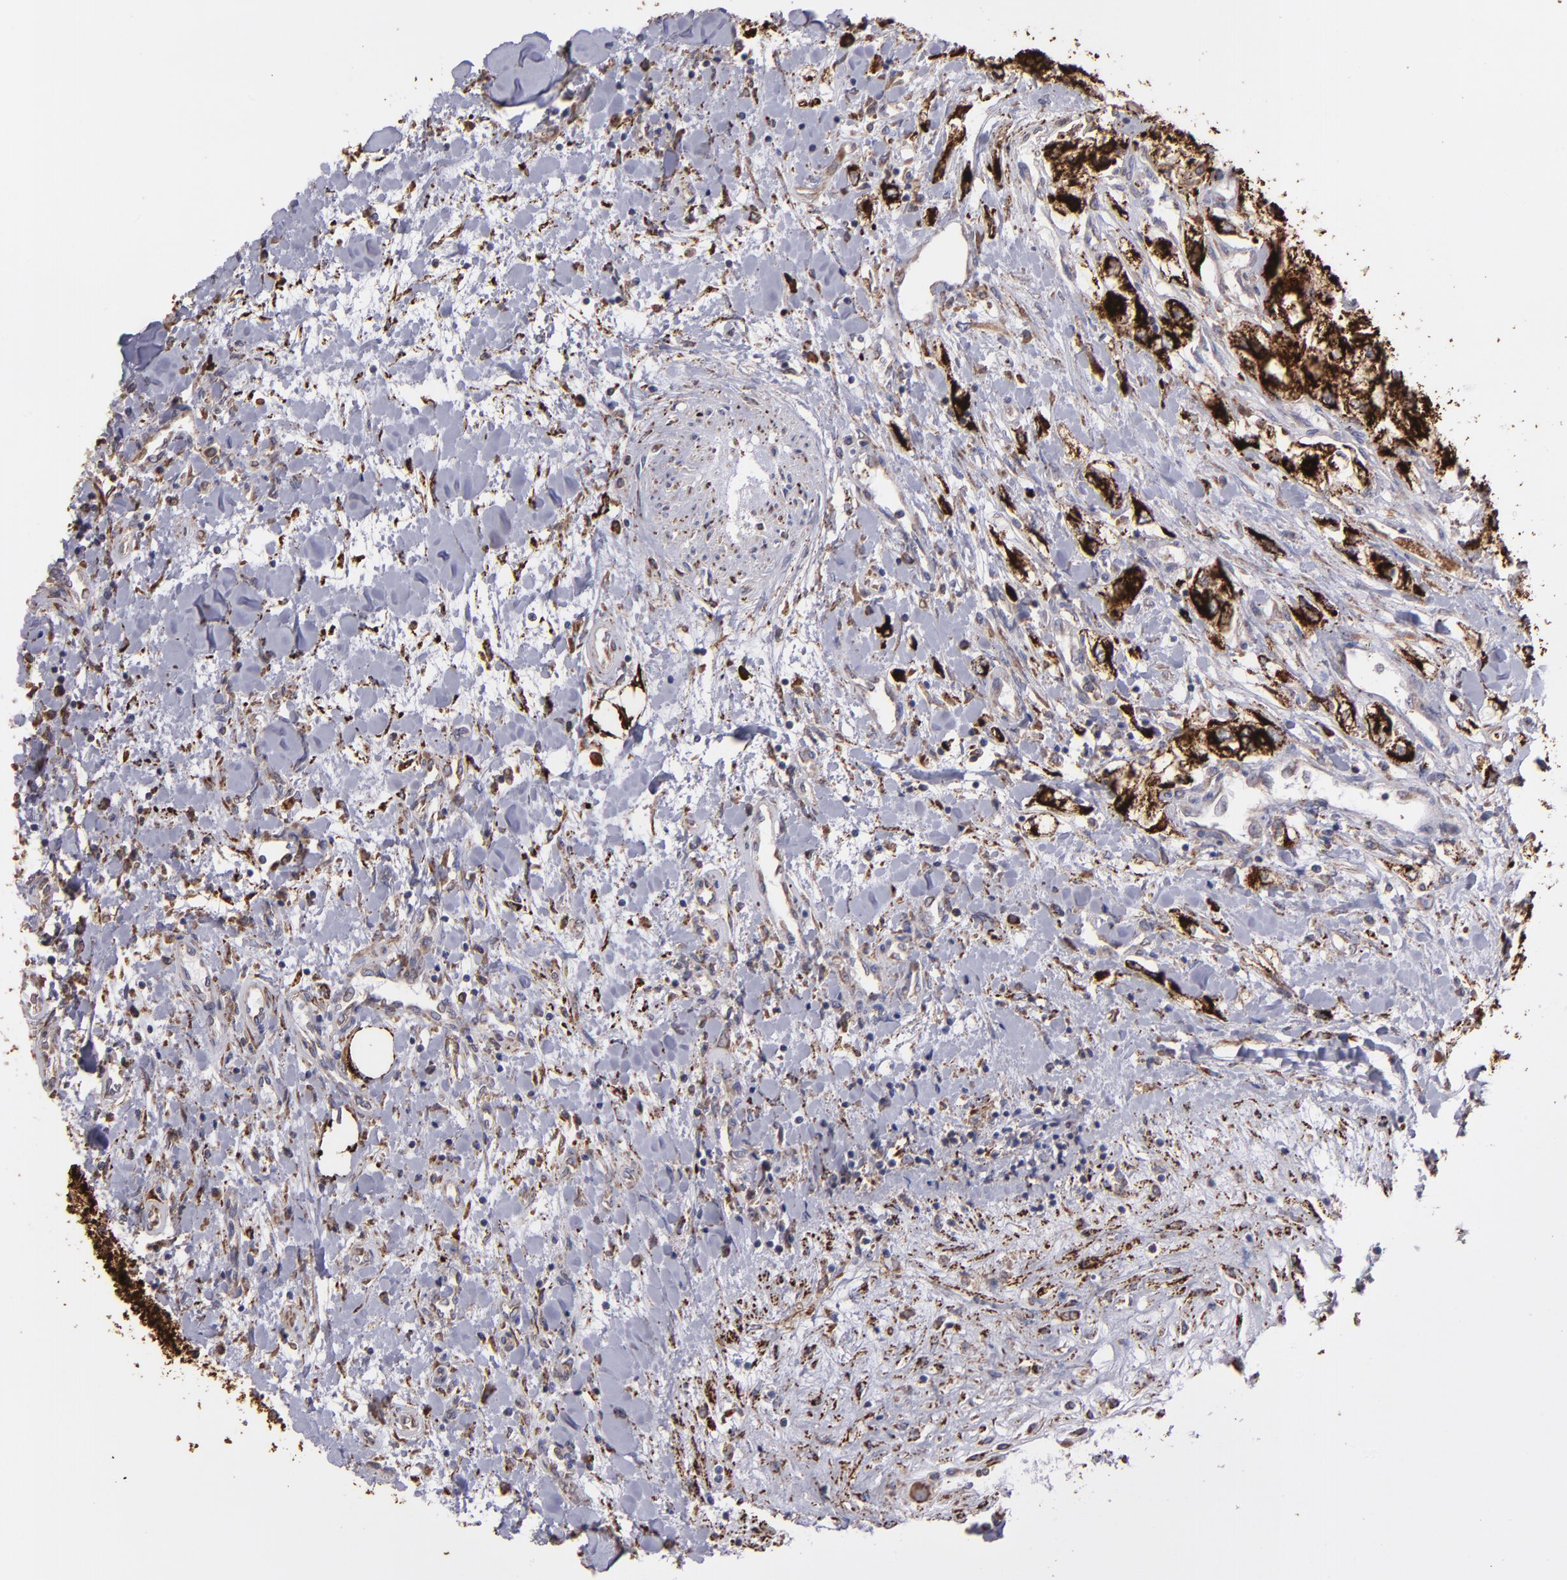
{"staining": {"intensity": "strong", "quantity": ">75%", "location": "cytoplasmic/membranous"}, "tissue": "renal cancer", "cell_type": "Tumor cells", "image_type": "cancer", "snomed": [{"axis": "morphology", "description": "Adenocarcinoma, NOS"}, {"axis": "topography", "description": "Kidney"}], "caption": "The immunohistochemical stain shows strong cytoplasmic/membranous positivity in tumor cells of renal cancer tissue.", "gene": "MAOB", "patient": {"sex": "male", "age": 57}}